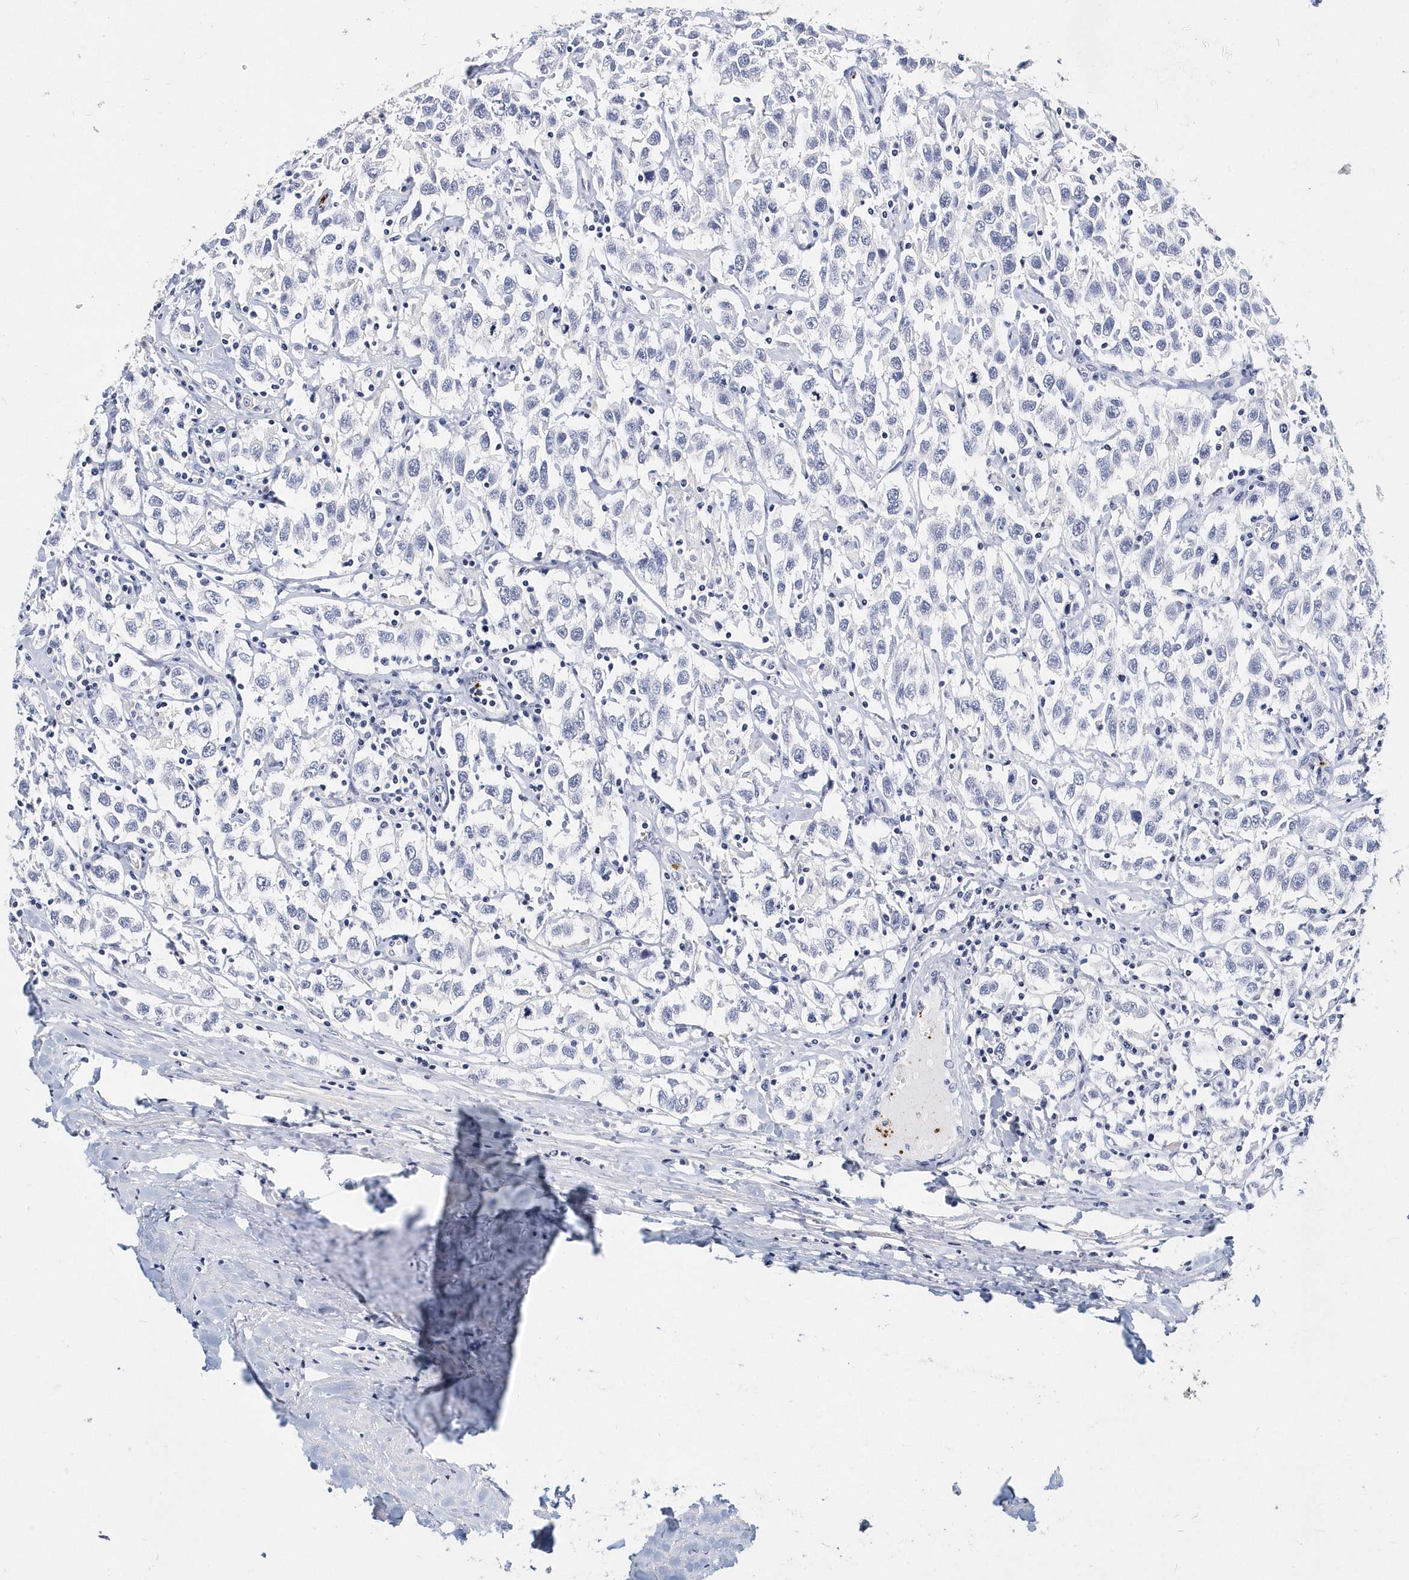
{"staining": {"intensity": "negative", "quantity": "none", "location": "none"}, "tissue": "testis cancer", "cell_type": "Tumor cells", "image_type": "cancer", "snomed": [{"axis": "morphology", "description": "Seminoma, NOS"}, {"axis": "topography", "description": "Testis"}], "caption": "Immunohistochemistry (IHC) histopathology image of neoplastic tissue: testis cancer stained with DAB shows no significant protein positivity in tumor cells.", "gene": "ITGA2B", "patient": {"sex": "male", "age": 41}}